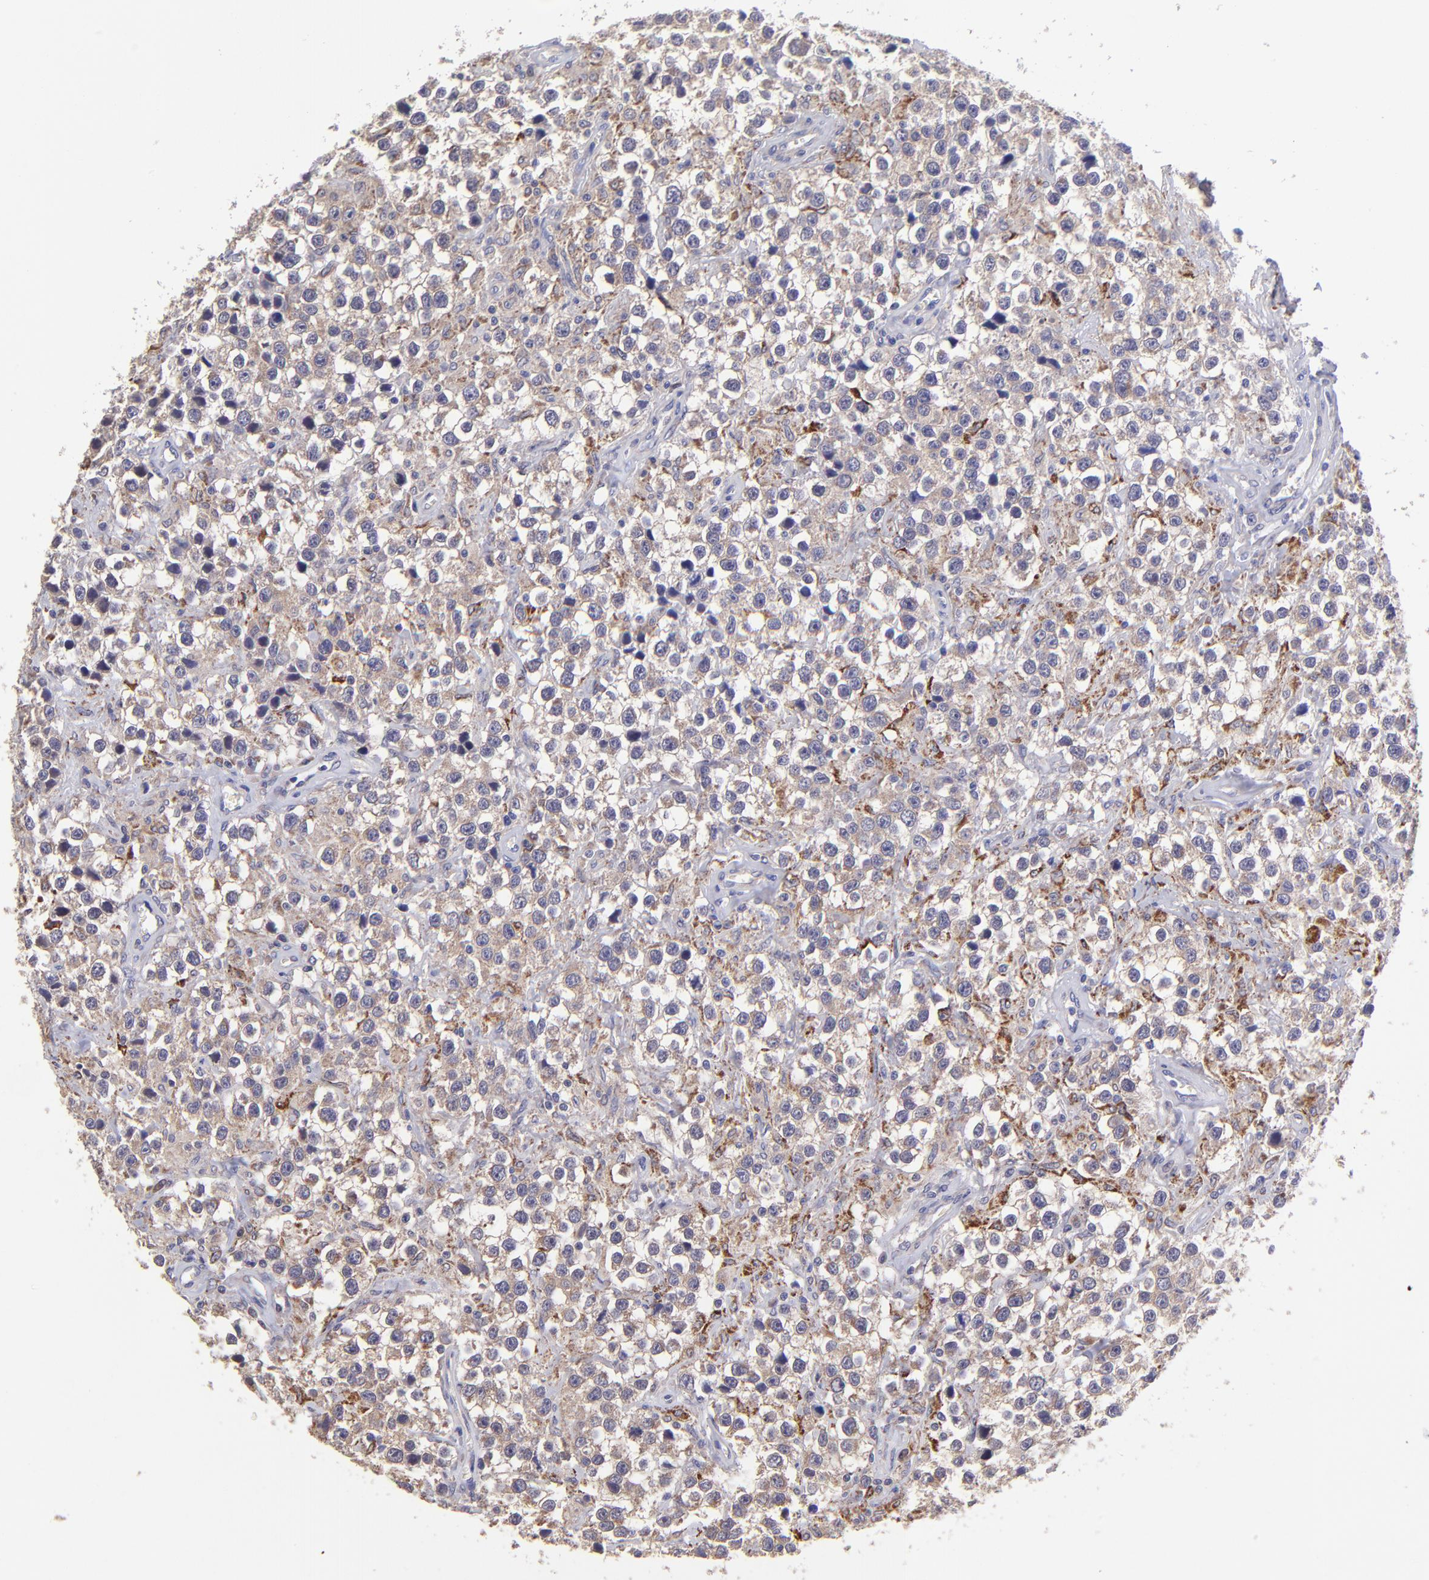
{"staining": {"intensity": "moderate", "quantity": ">75%", "location": "cytoplasmic/membranous"}, "tissue": "testis cancer", "cell_type": "Tumor cells", "image_type": "cancer", "snomed": [{"axis": "morphology", "description": "Seminoma, NOS"}, {"axis": "topography", "description": "Testis"}], "caption": "Immunohistochemical staining of human testis cancer demonstrates medium levels of moderate cytoplasmic/membranous positivity in about >75% of tumor cells. The staining is performed using DAB brown chromogen to label protein expression. The nuclei are counter-stained blue using hematoxylin.", "gene": "NSF", "patient": {"sex": "male", "age": 43}}